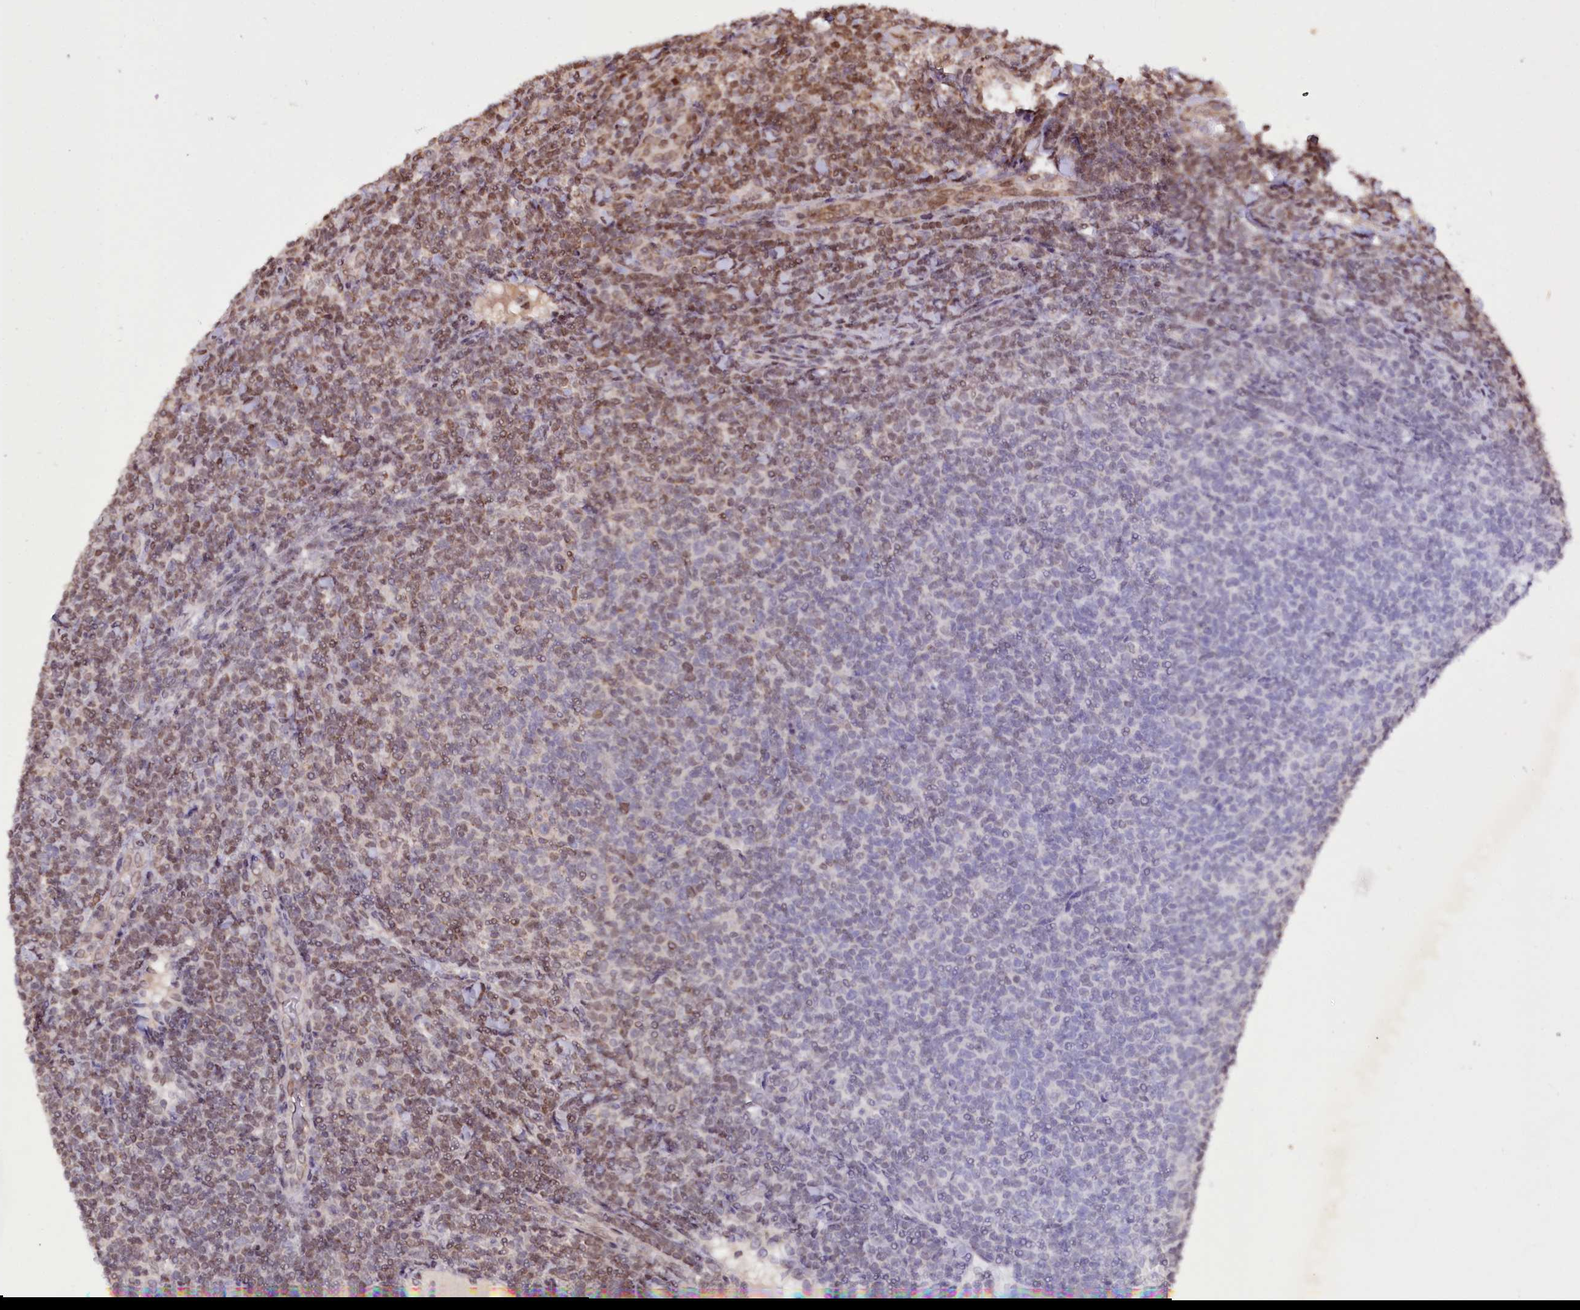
{"staining": {"intensity": "moderate", "quantity": "25%-75%", "location": "nuclear"}, "tissue": "lymphoma", "cell_type": "Tumor cells", "image_type": "cancer", "snomed": [{"axis": "morphology", "description": "Malignant lymphoma, non-Hodgkin's type, Low grade"}, {"axis": "topography", "description": "Lymph node"}], "caption": "Low-grade malignant lymphoma, non-Hodgkin's type tissue demonstrates moderate nuclear expression in approximately 25%-75% of tumor cells", "gene": "PHC3", "patient": {"sex": "male", "age": 66}}